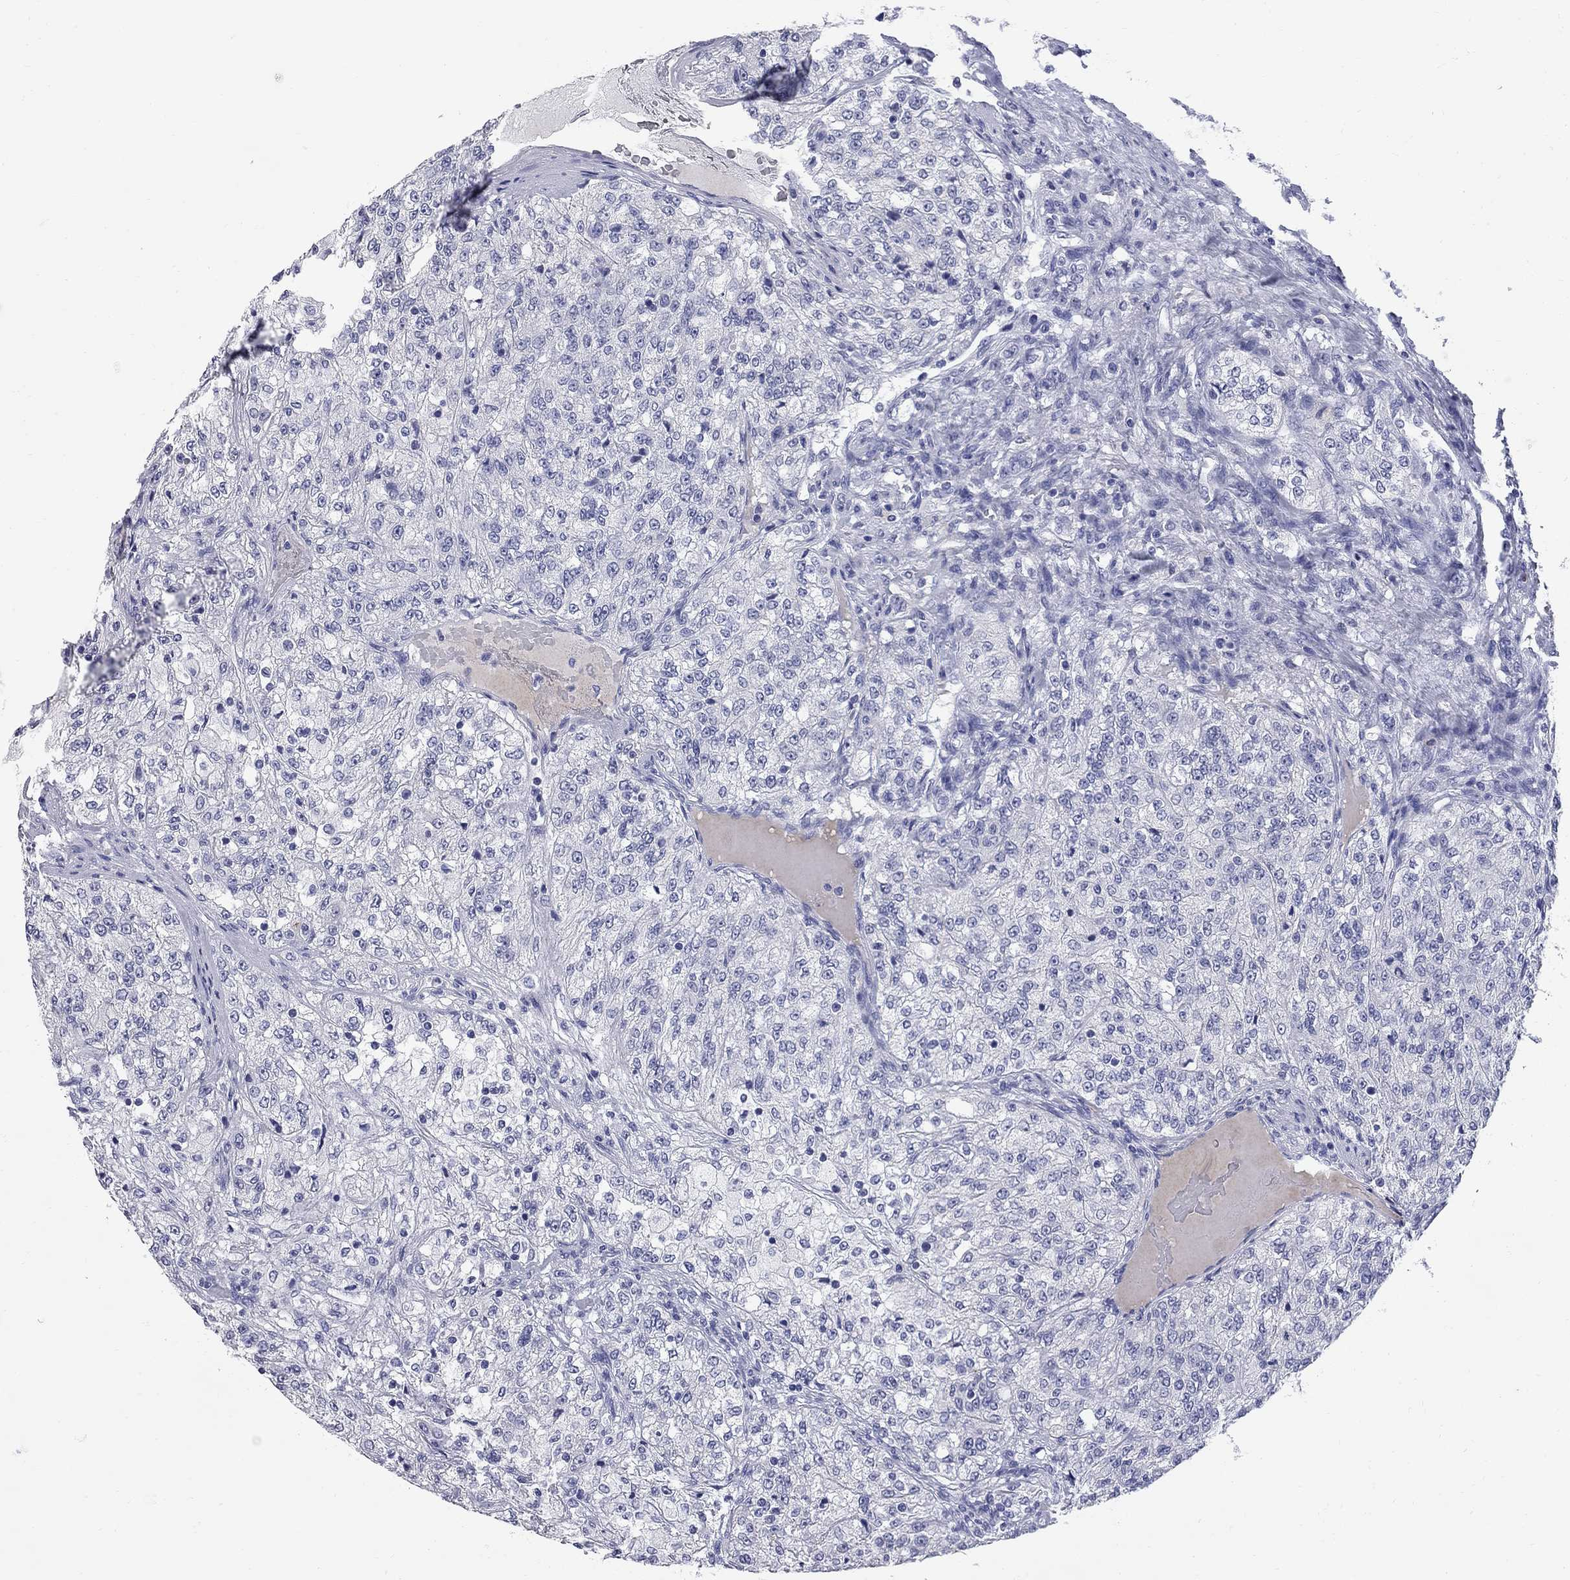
{"staining": {"intensity": "negative", "quantity": "none", "location": "none"}, "tissue": "renal cancer", "cell_type": "Tumor cells", "image_type": "cancer", "snomed": [{"axis": "morphology", "description": "Adenocarcinoma, NOS"}, {"axis": "topography", "description": "Kidney"}], "caption": "IHC of renal adenocarcinoma shows no positivity in tumor cells.", "gene": "FAM221B", "patient": {"sex": "female", "age": 63}}